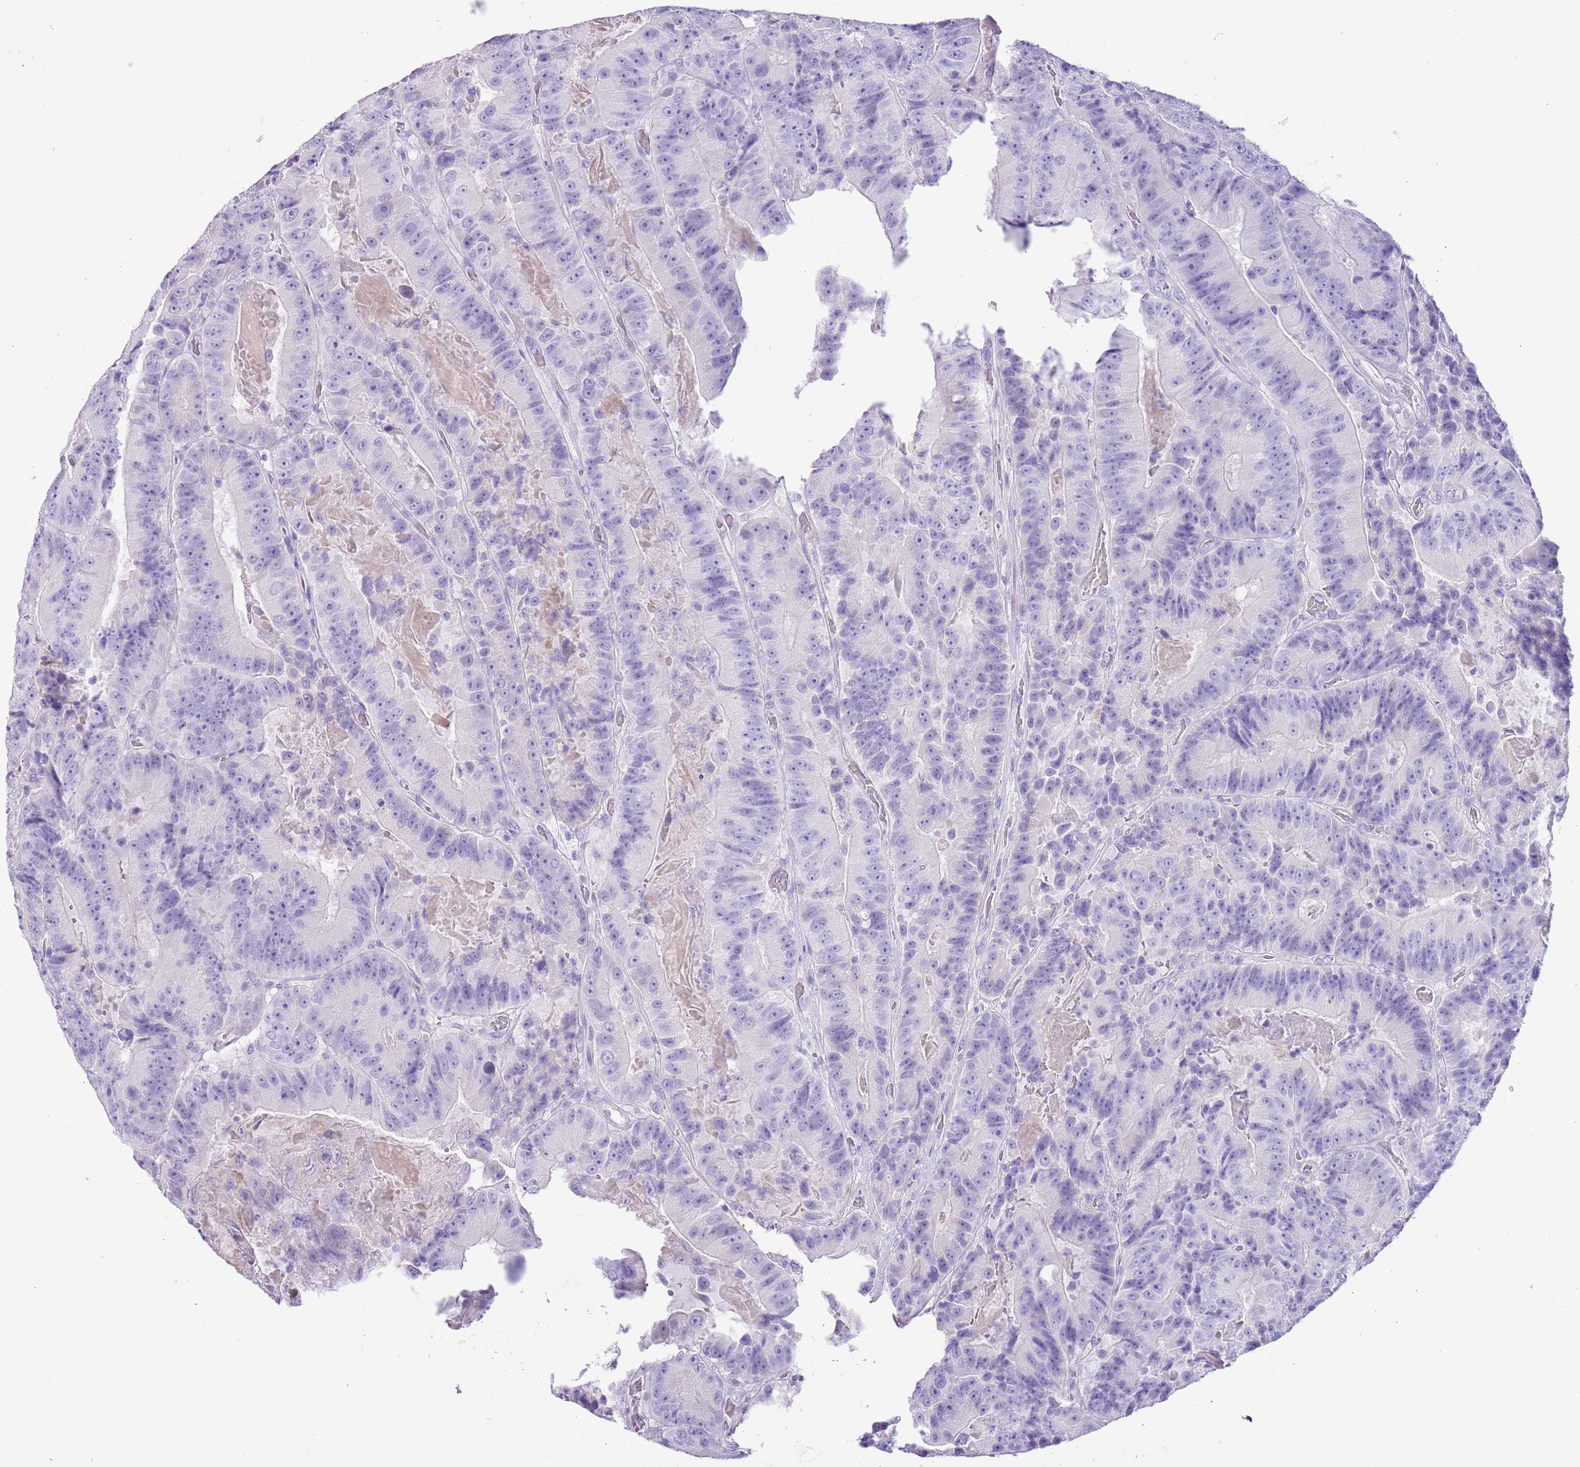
{"staining": {"intensity": "negative", "quantity": "none", "location": "none"}, "tissue": "colorectal cancer", "cell_type": "Tumor cells", "image_type": "cancer", "snomed": [{"axis": "morphology", "description": "Adenocarcinoma, NOS"}, {"axis": "topography", "description": "Colon"}], "caption": "Image shows no significant protein expression in tumor cells of colorectal adenocarcinoma.", "gene": "SLC7A14", "patient": {"sex": "female", "age": 86}}